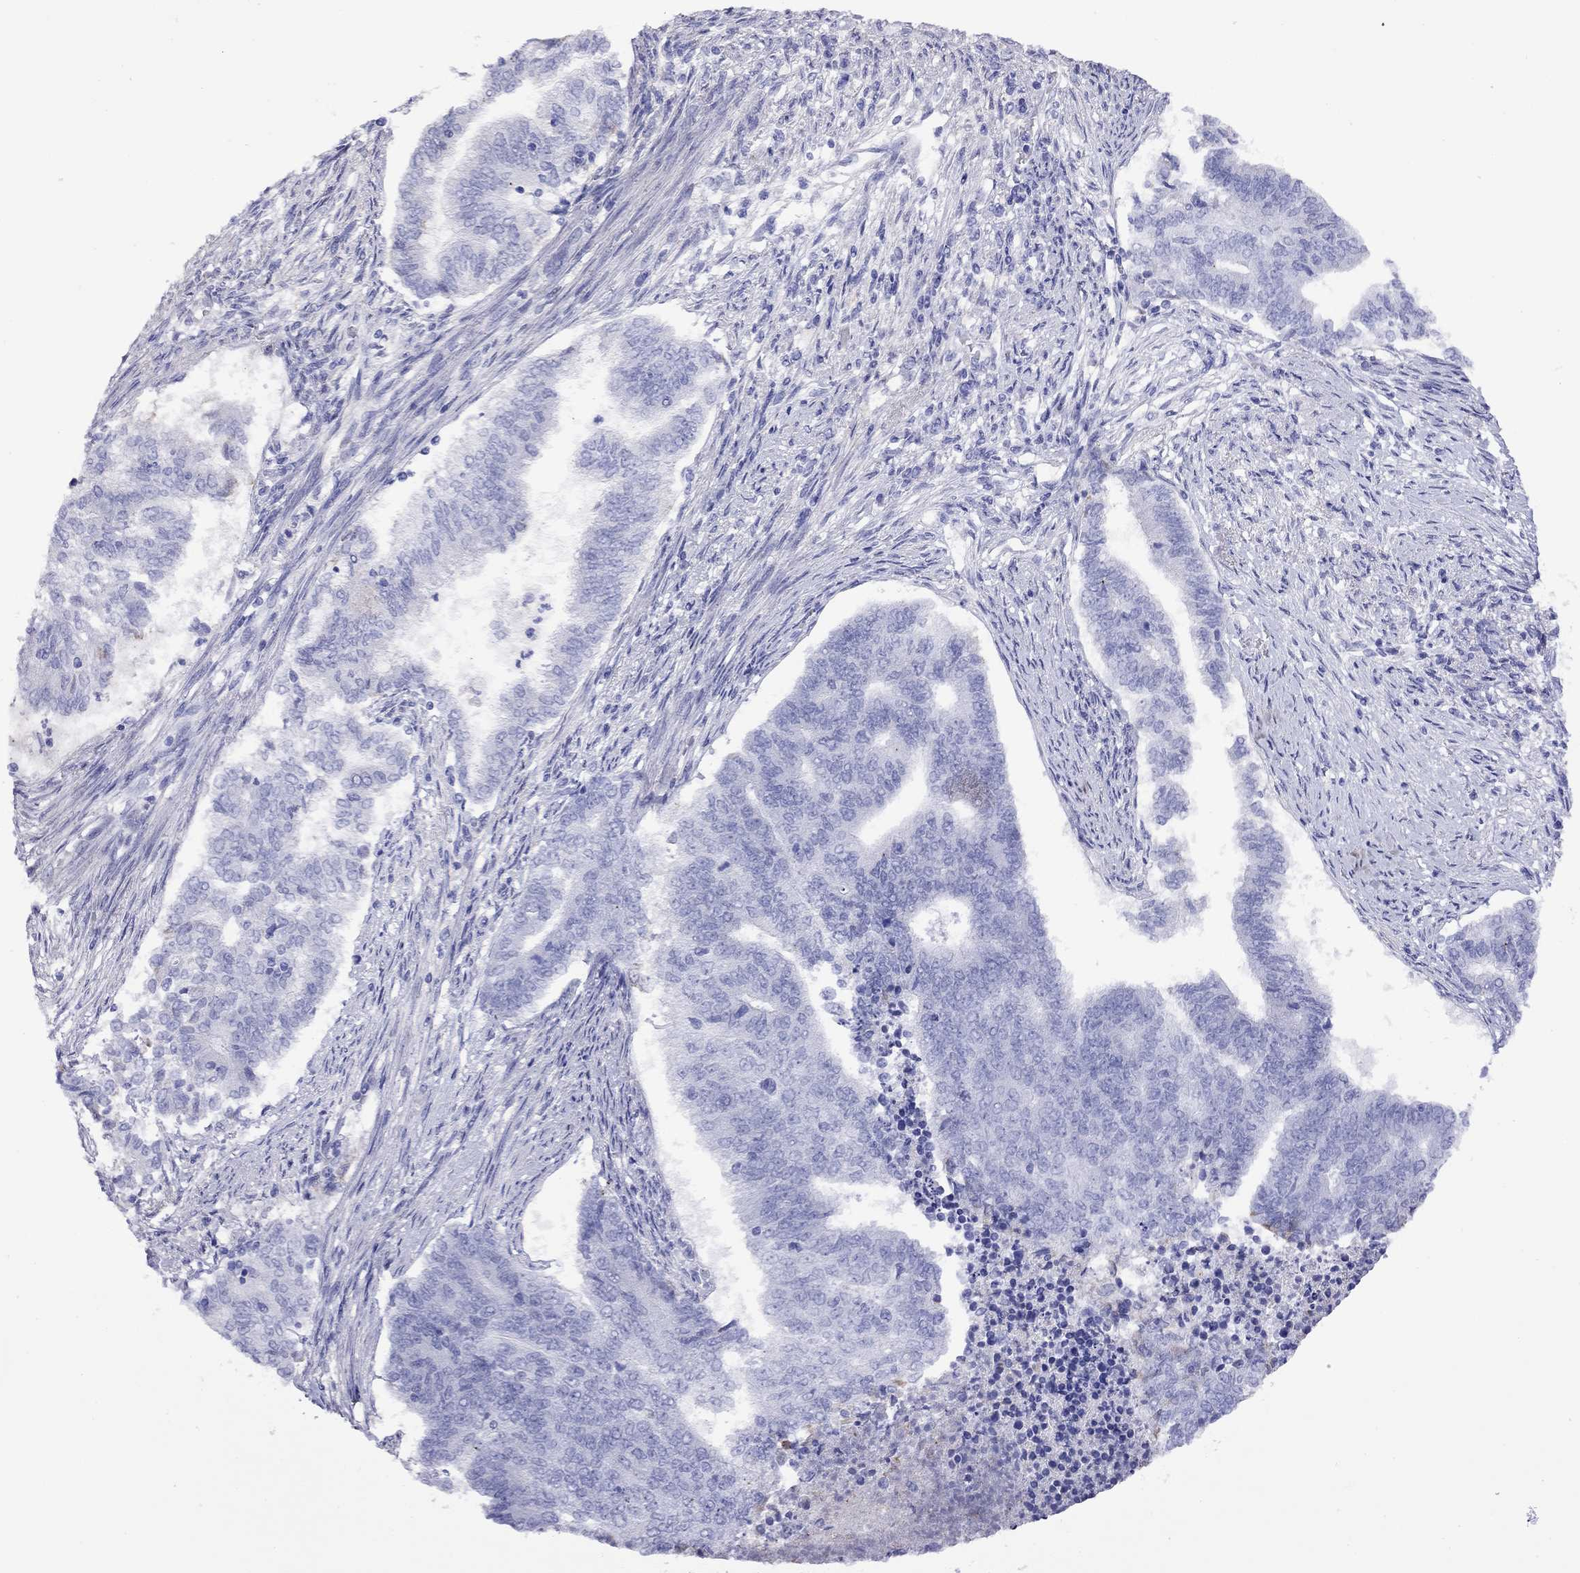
{"staining": {"intensity": "negative", "quantity": "none", "location": "none"}, "tissue": "endometrial cancer", "cell_type": "Tumor cells", "image_type": "cancer", "snomed": [{"axis": "morphology", "description": "Adenocarcinoma, NOS"}, {"axis": "topography", "description": "Endometrium"}], "caption": "Histopathology image shows no significant protein staining in tumor cells of endometrial cancer (adenocarcinoma).", "gene": "SLC30A8", "patient": {"sex": "female", "age": 65}}